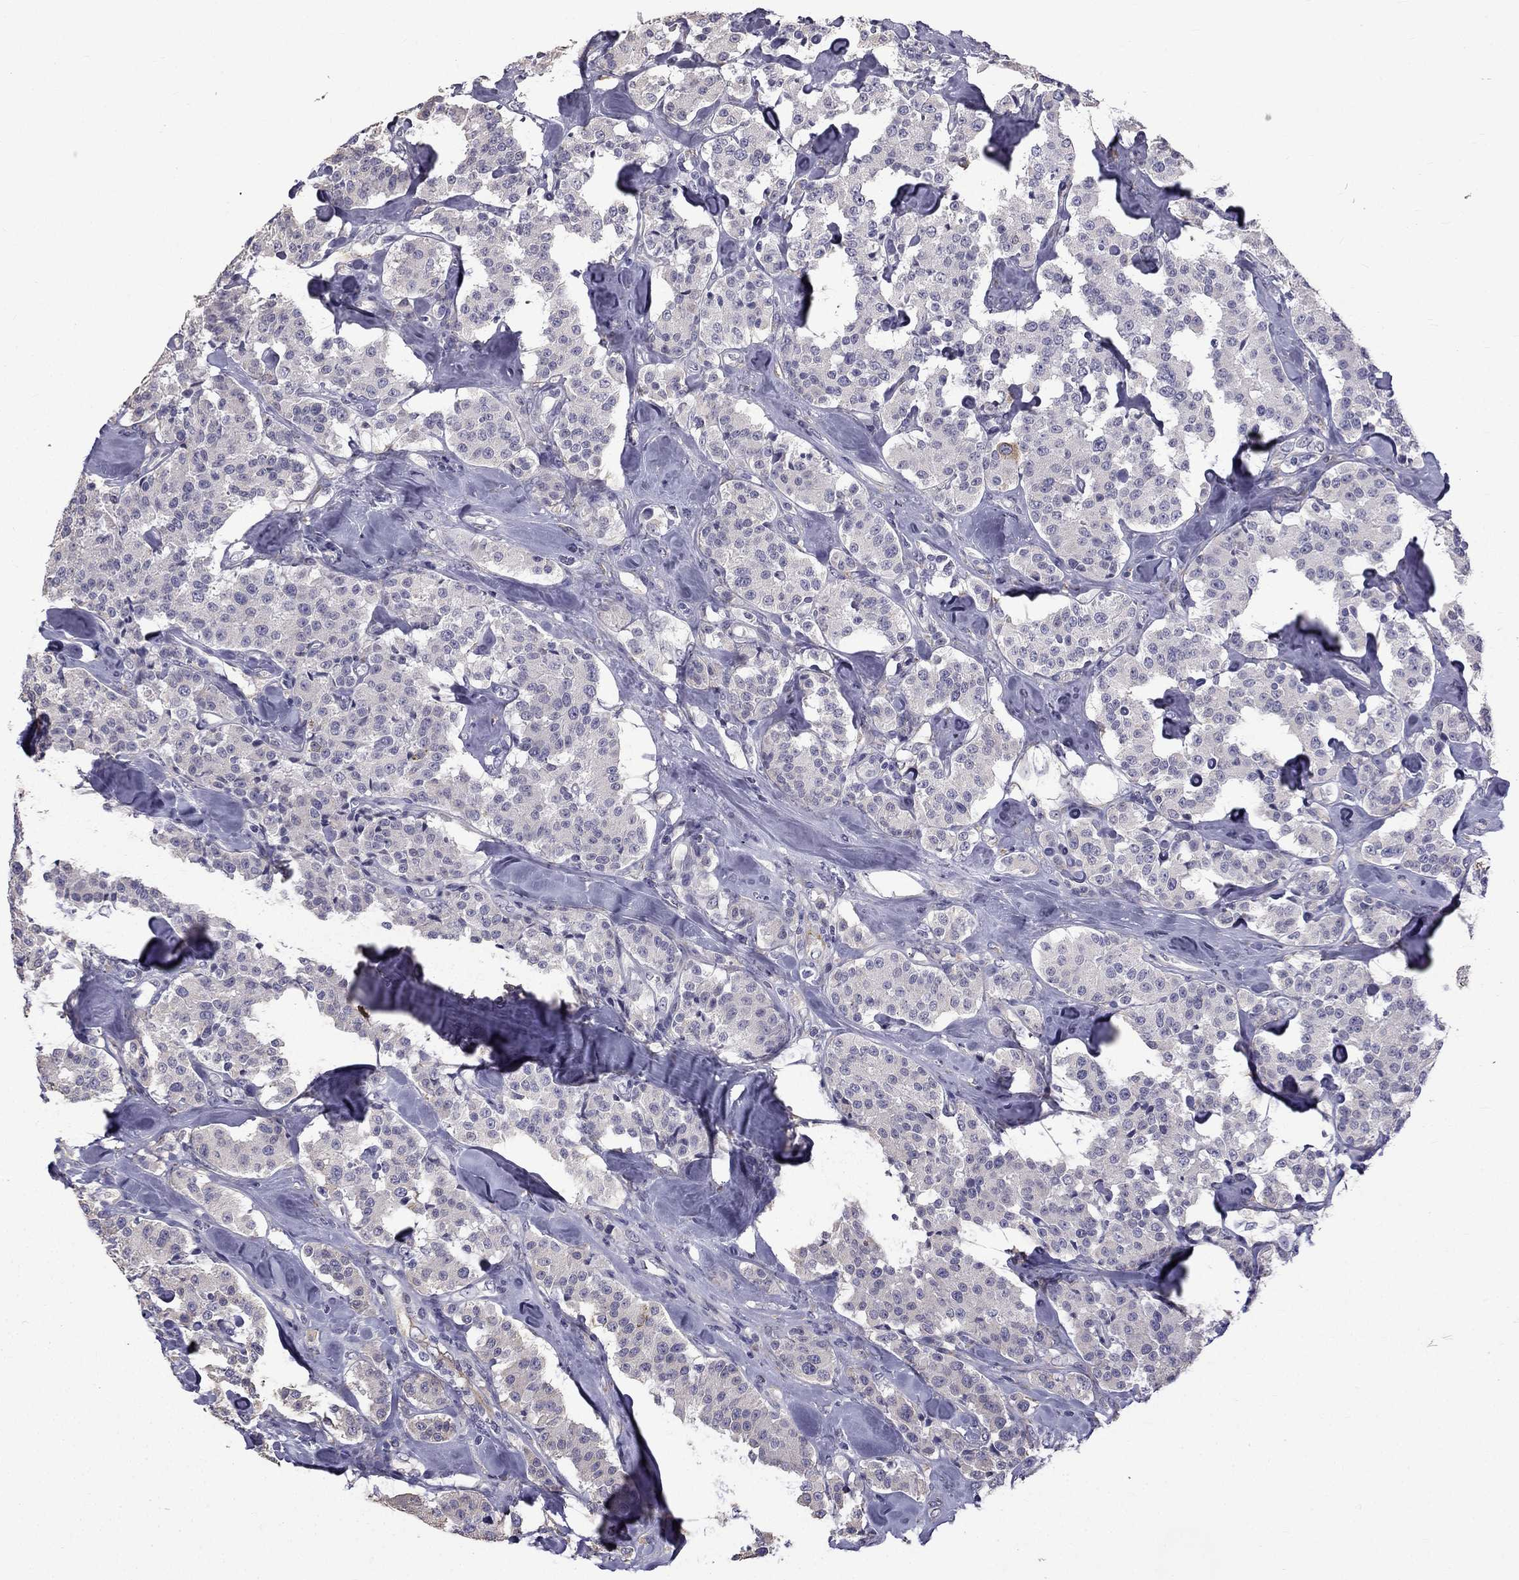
{"staining": {"intensity": "negative", "quantity": "none", "location": "none"}, "tissue": "carcinoid", "cell_type": "Tumor cells", "image_type": "cancer", "snomed": [{"axis": "morphology", "description": "Carcinoid, malignant, NOS"}, {"axis": "topography", "description": "Pancreas"}], "caption": "Carcinoid was stained to show a protein in brown. There is no significant expression in tumor cells.", "gene": "CCDC40", "patient": {"sex": "male", "age": 41}}